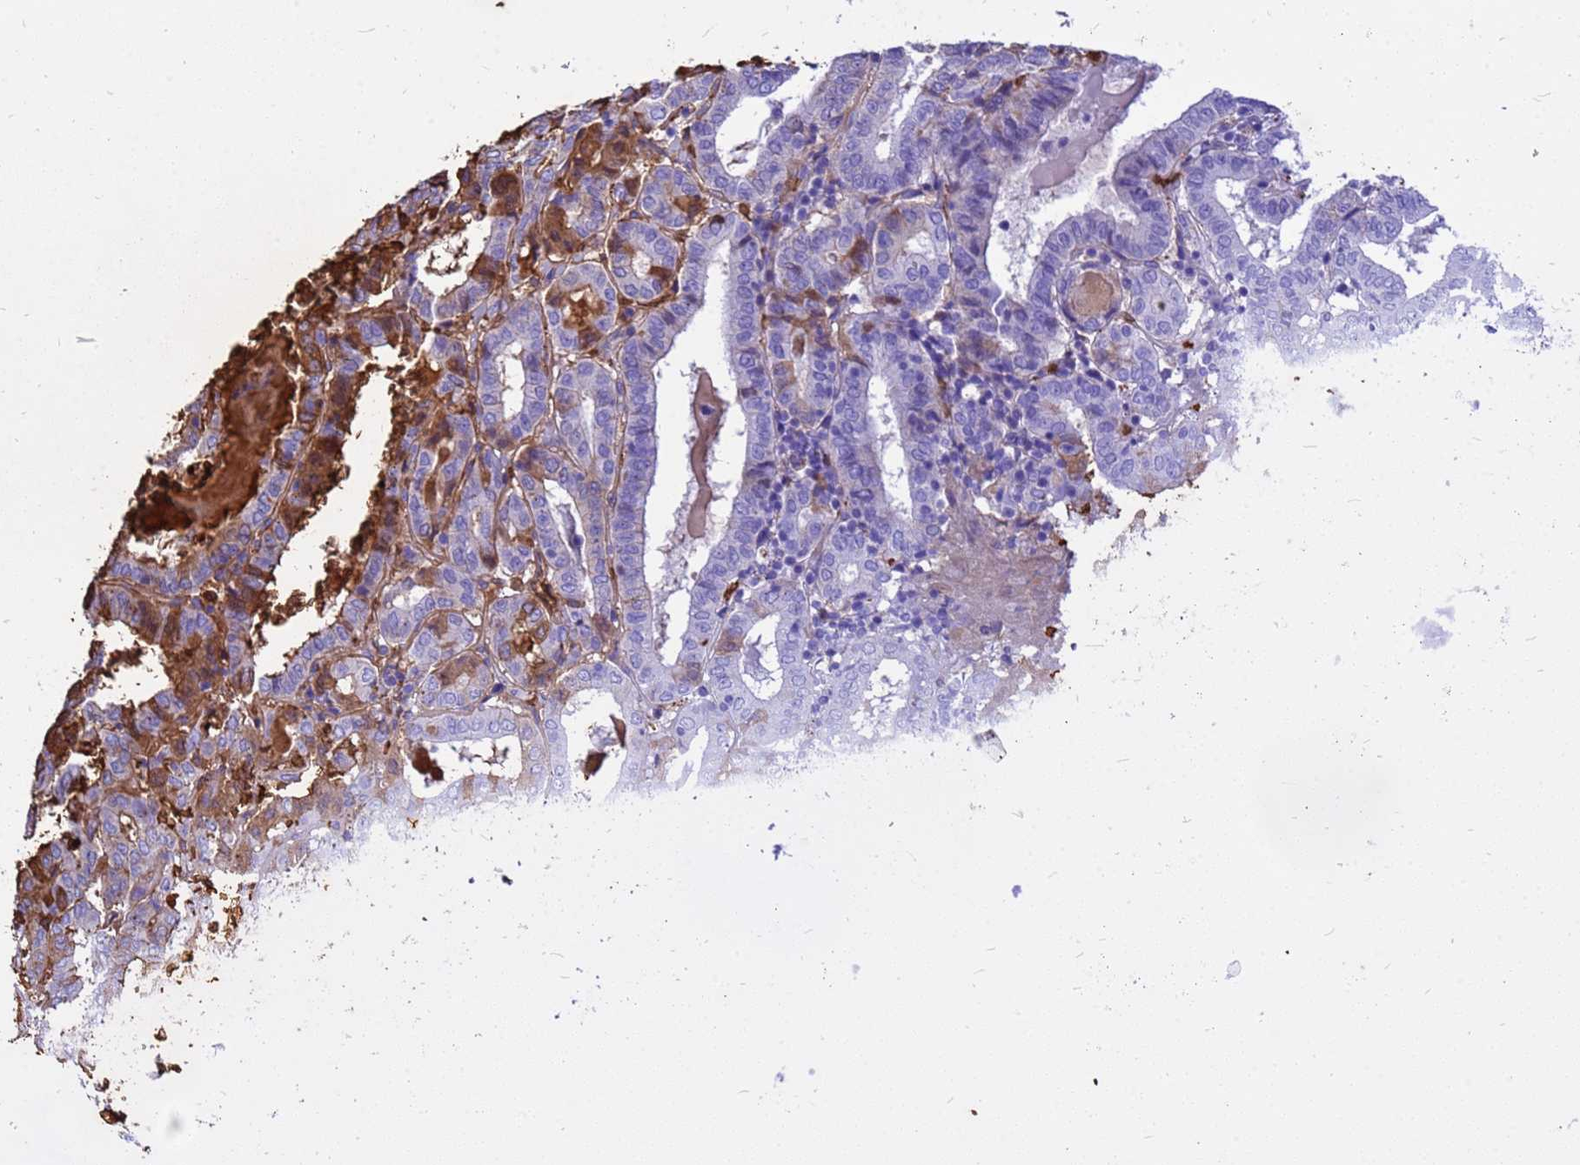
{"staining": {"intensity": "strong", "quantity": "<25%", "location": "cytoplasmic/membranous"}, "tissue": "thyroid cancer", "cell_type": "Tumor cells", "image_type": "cancer", "snomed": [{"axis": "morphology", "description": "Papillary adenocarcinoma, NOS"}, {"axis": "topography", "description": "Thyroid gland"}], "caption": "Immunohistochemistry (IHC) of human thyroid cancer (papillary adenocarcinoma) displays medium levels of strong cytoplasmic/membranous expression in approximately <25% of tumor cells.", "gene": "HBA2", "patient": {"sex": "female", "age": 72}}